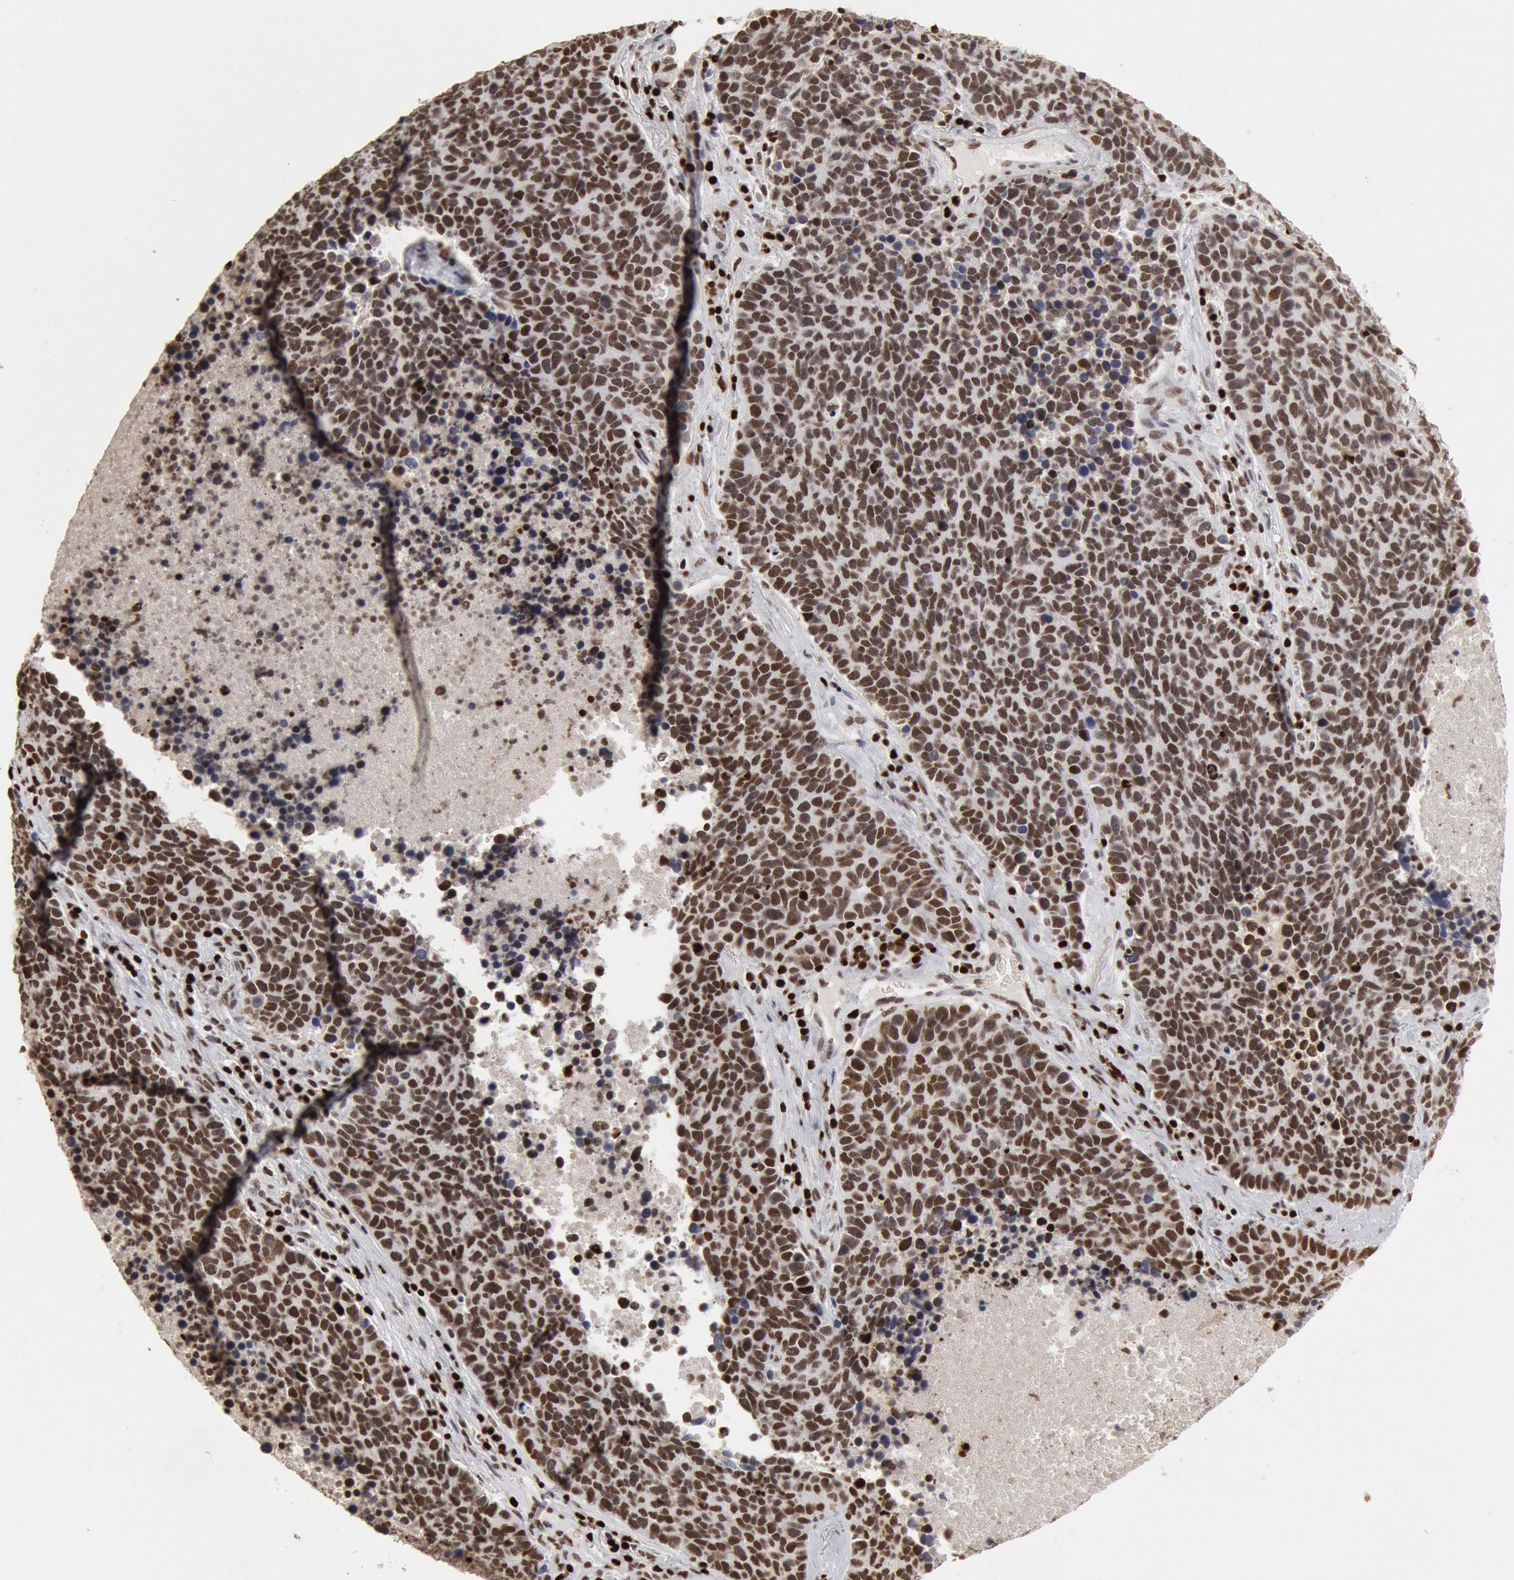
{"staining": {"intensity": "strong", "quantity": ">75%", "location": "nuclear"}, "tissue": "lung cancer", "cell_type": "Tumor cells", "image_type": "cancer", "snomed": [{"axis": "morphology", "description": "Neoplasm, malignant, NOS"}, {"axis": "topography", "description": "Lung"}], "caption": "This photomicrograph shows lung cancer (neoplasm (malignant)) stained with IHC to label a protein in brown. The nuclear of tumor cells show strong positivity for the protein. Nuclei are counter-stained blue.", "gene": "SUB1", "patient": {"sex": "female", "age": 75}}